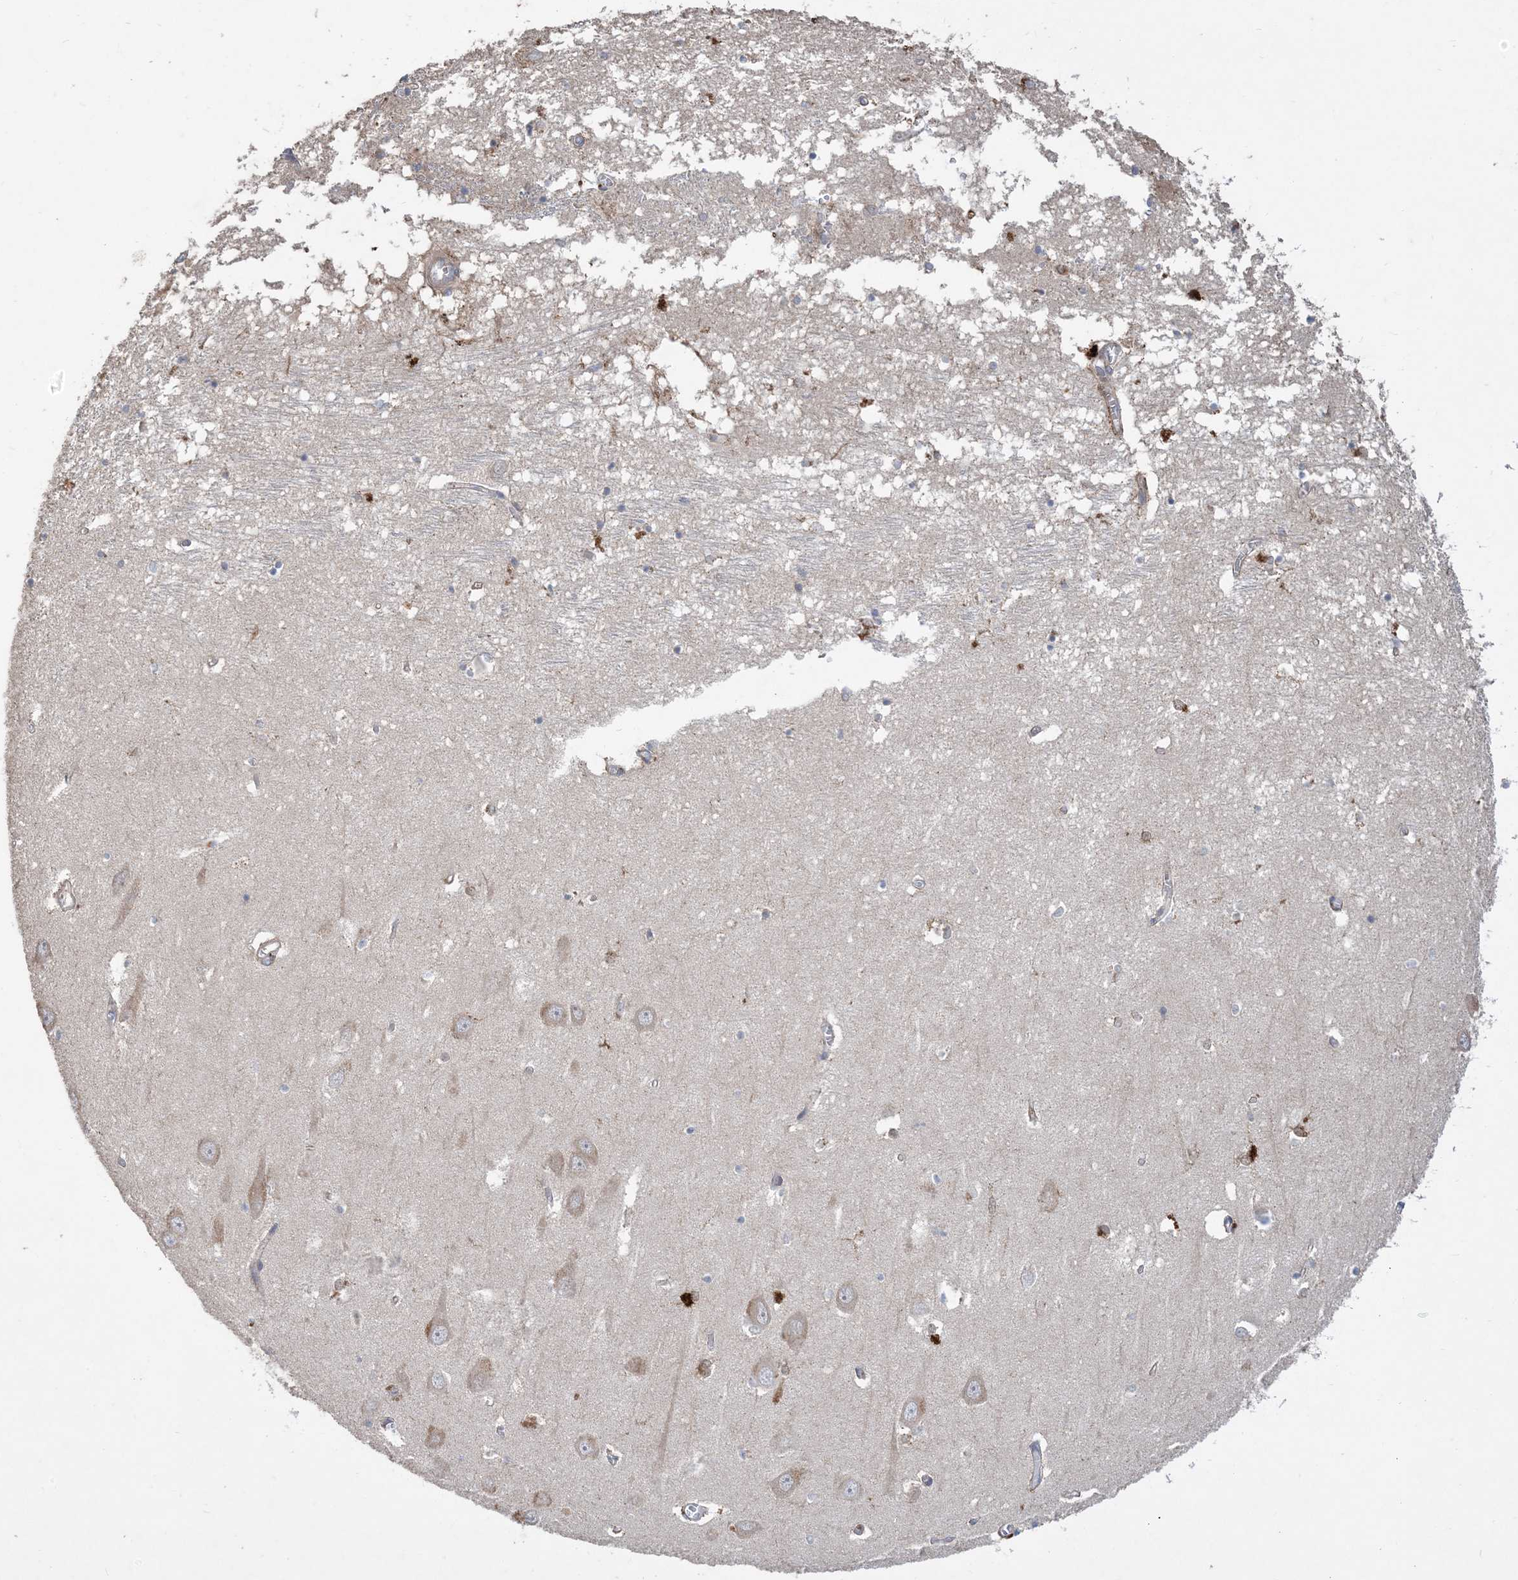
{"staining": {"intensity": "weak", "quantity": "25%-75%", "location": "cytoplasmic/membranous"}, "tissue": "hippocampus", "cell_type": "Glial cells", "image_type": "normal", "snomed": [{"axis": "morphology", "description": "Normal tissue, NOS"}, {"axis": "topography", "description": "Hippocampus"}], "caption": "Benign hippocampus displays weak cytoplasmic/membranous staining in approximately 25%-75% of glial cells.", "gene": "MASP2", "patient": {"sex": "male", "age": 70}}